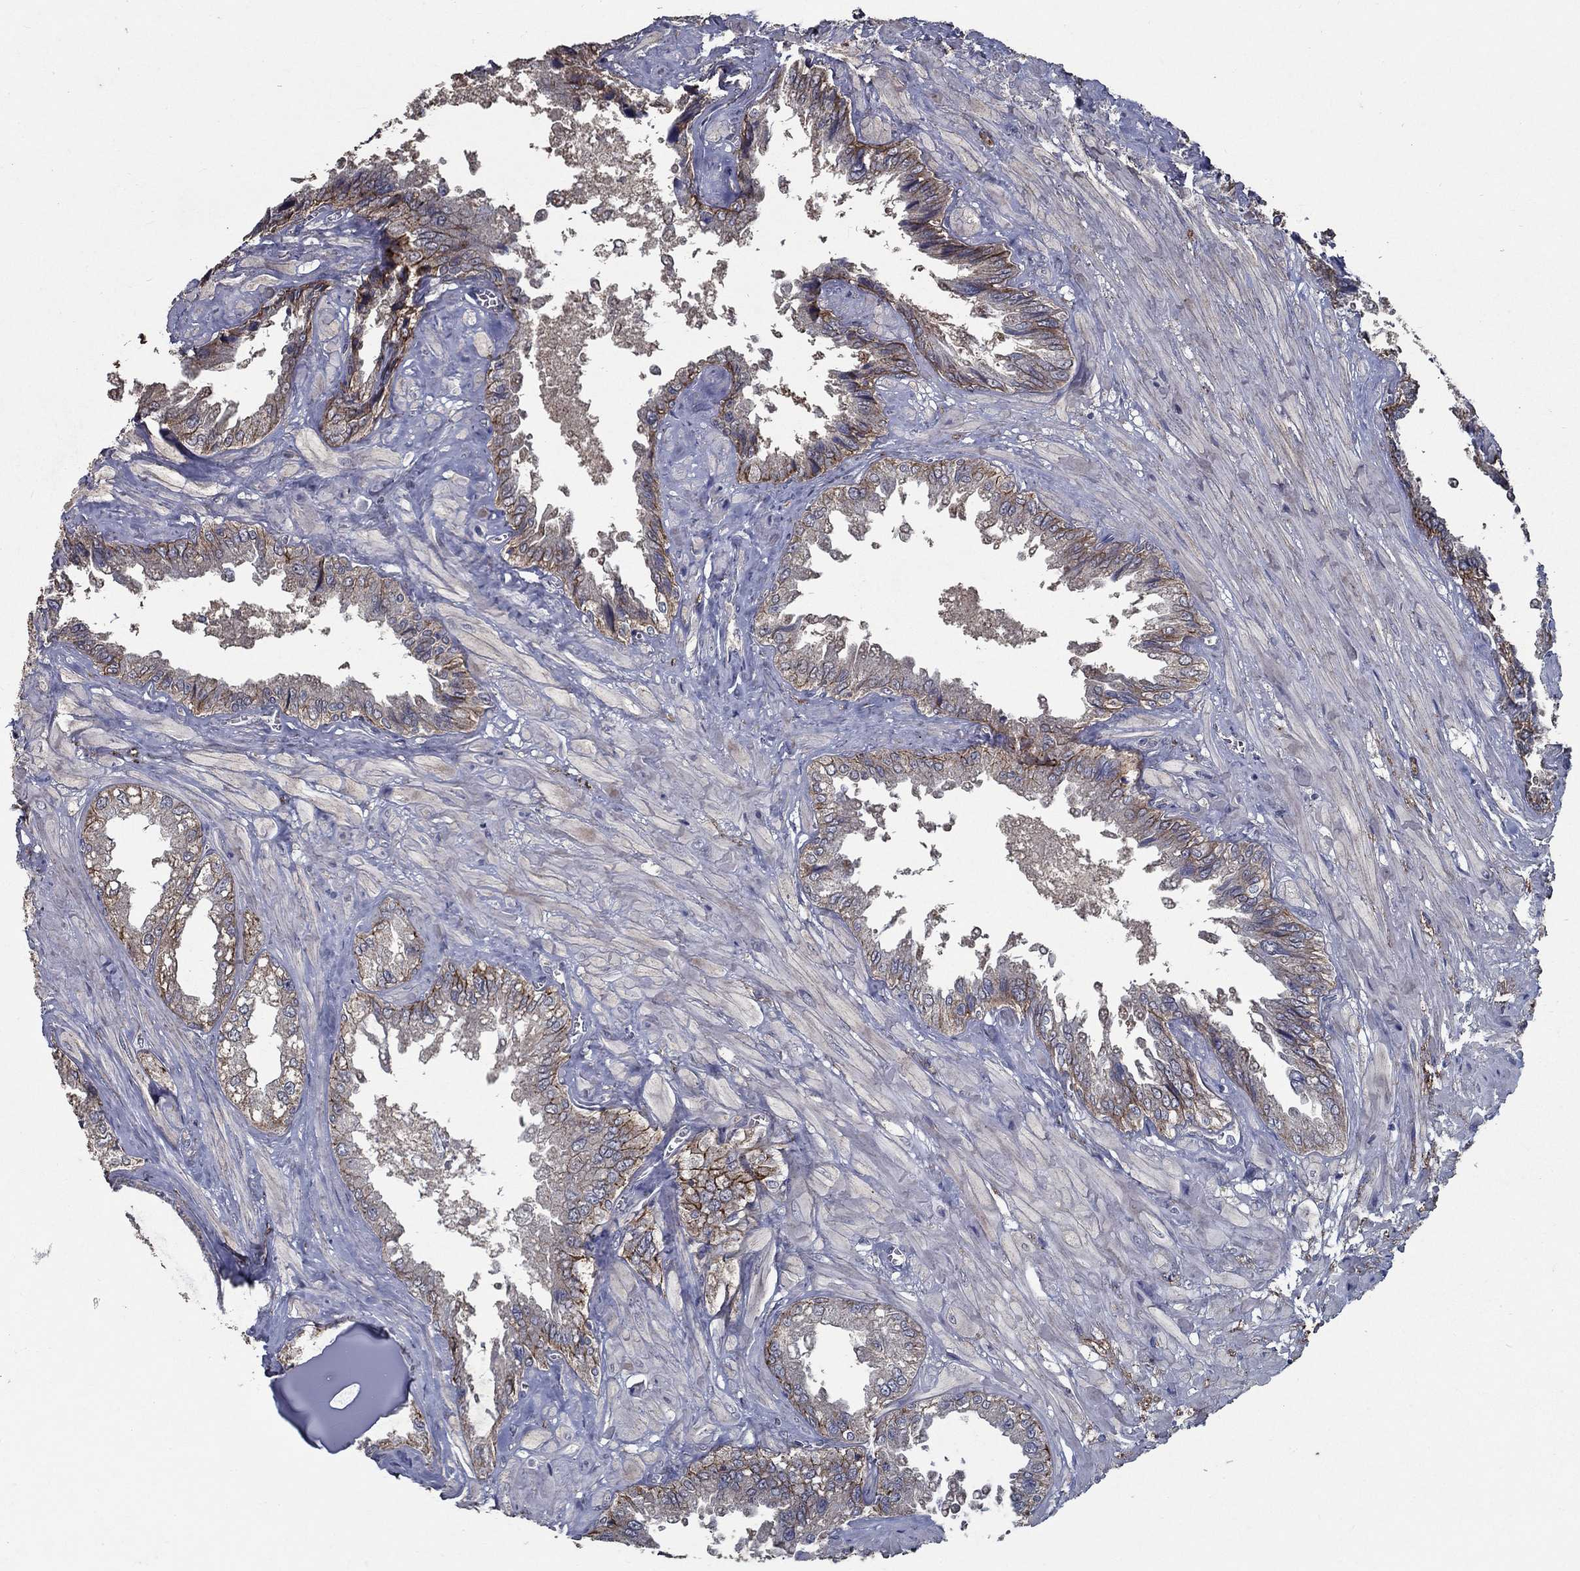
{"staining": {"intensity": "strong", "quantity": "<25%", "location": "cytoplasmic/membranous"}, "tissue": "seminal vesicle", "cell_type": "Glandular cells", "image_type": "normal", "snomed": [{"axis": "morphology", "description": "Normal tissue, NOS"}, {"axis": "topography", "description": "Seminal veicle"}], "caption": "Immunohistochemical staining of normal seminal vesicle demonstrates <25% levels of strong cytoplasmic/membranous protein staining in about <25% of glandular cells.", "gene": "SLC44A1", "patient": {"sex": "male", "age": 67}}